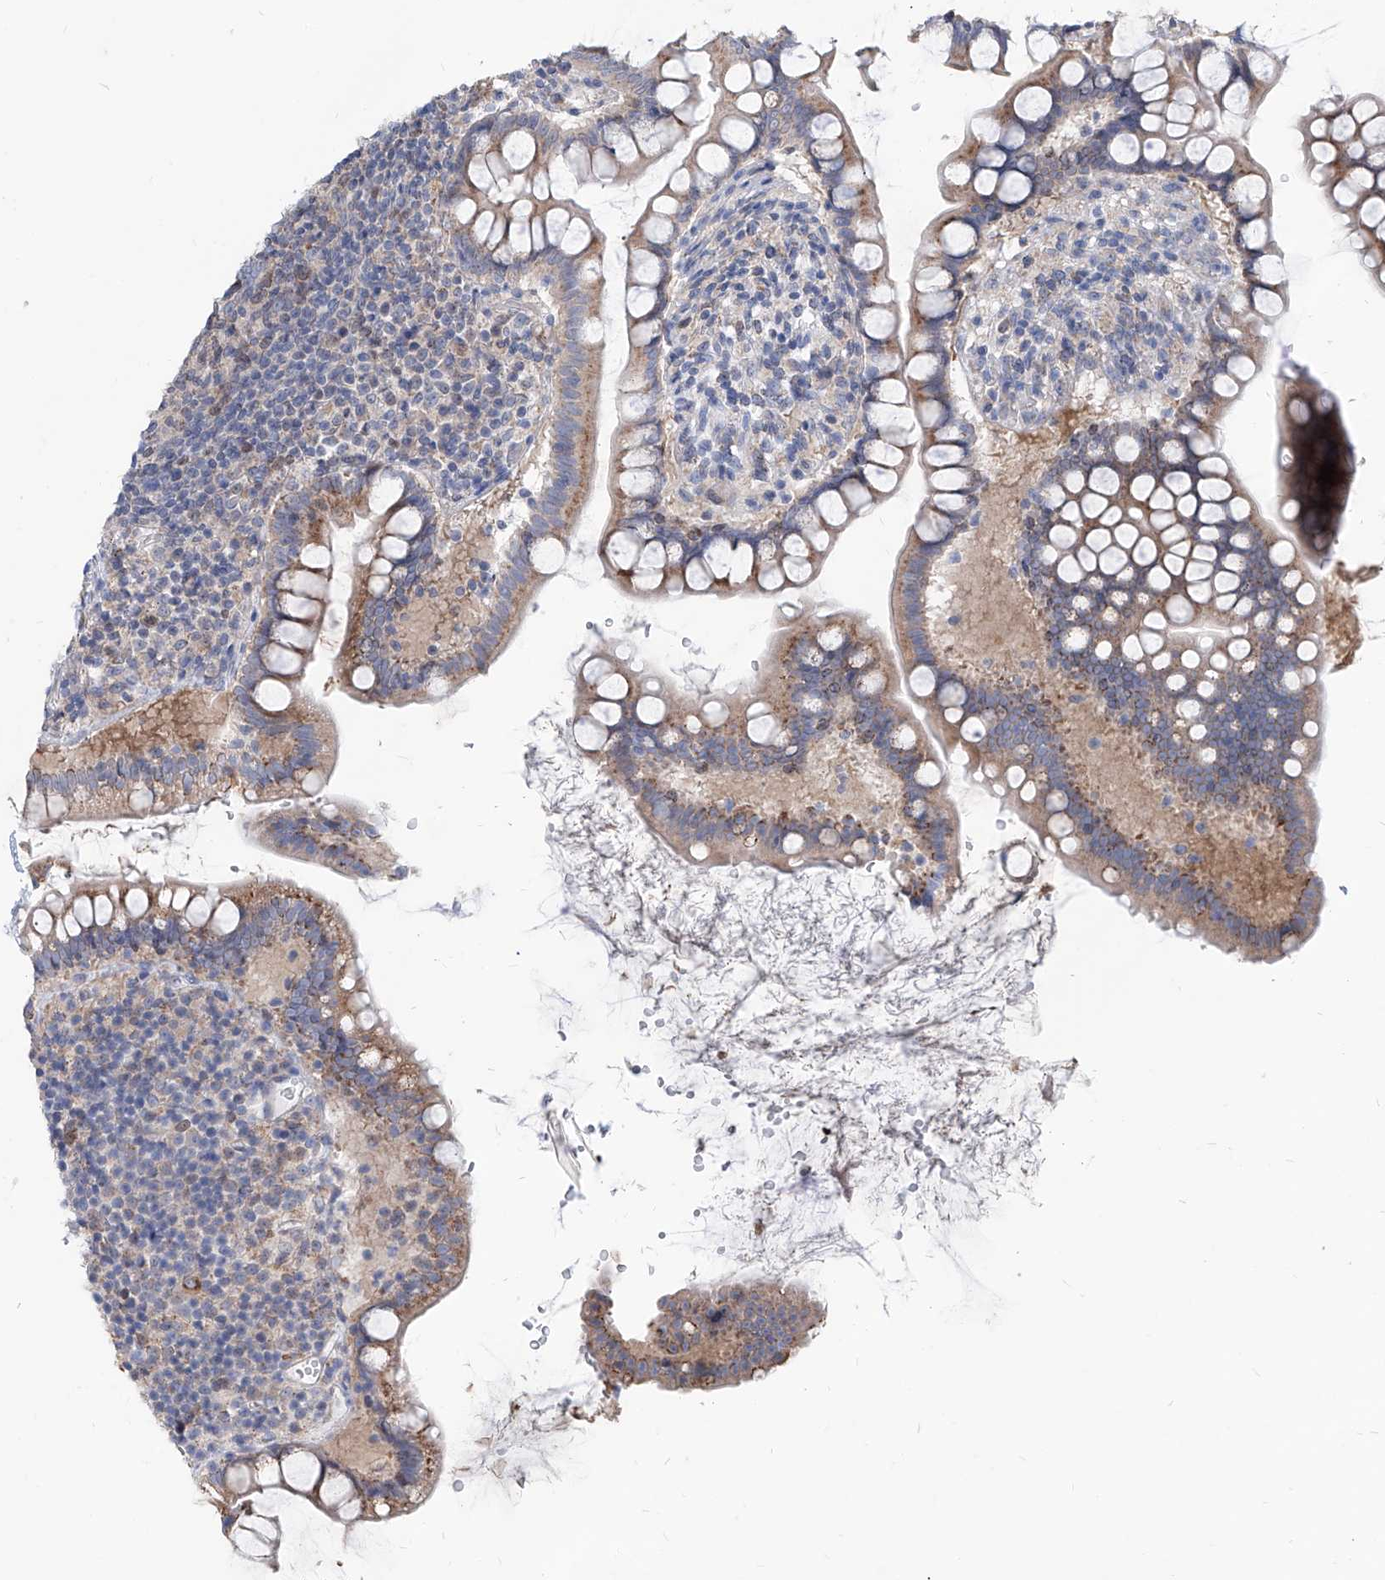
{"staining": {"intensity": "moderate", "quantity": ">75%", "location": "cytoplasmic/membranous"}, "tissue": "small intestine", "cell_type": "Glandular cells", "image_type": "normal", "snomed": [{"axis": "morphology", "description": "Normal tissue, NOS"}, {"axis": "topography", "description": "Small intestine"}], "caption": "A photomicrograph showing moderate cytoplasmic/membranous staining in about >75% of glandular cells in unremarkable small intestine, as visualized by brown immunohistochemical staining.", "gene": "AGPS", "patient": {"sex": "female", "age": 84}}